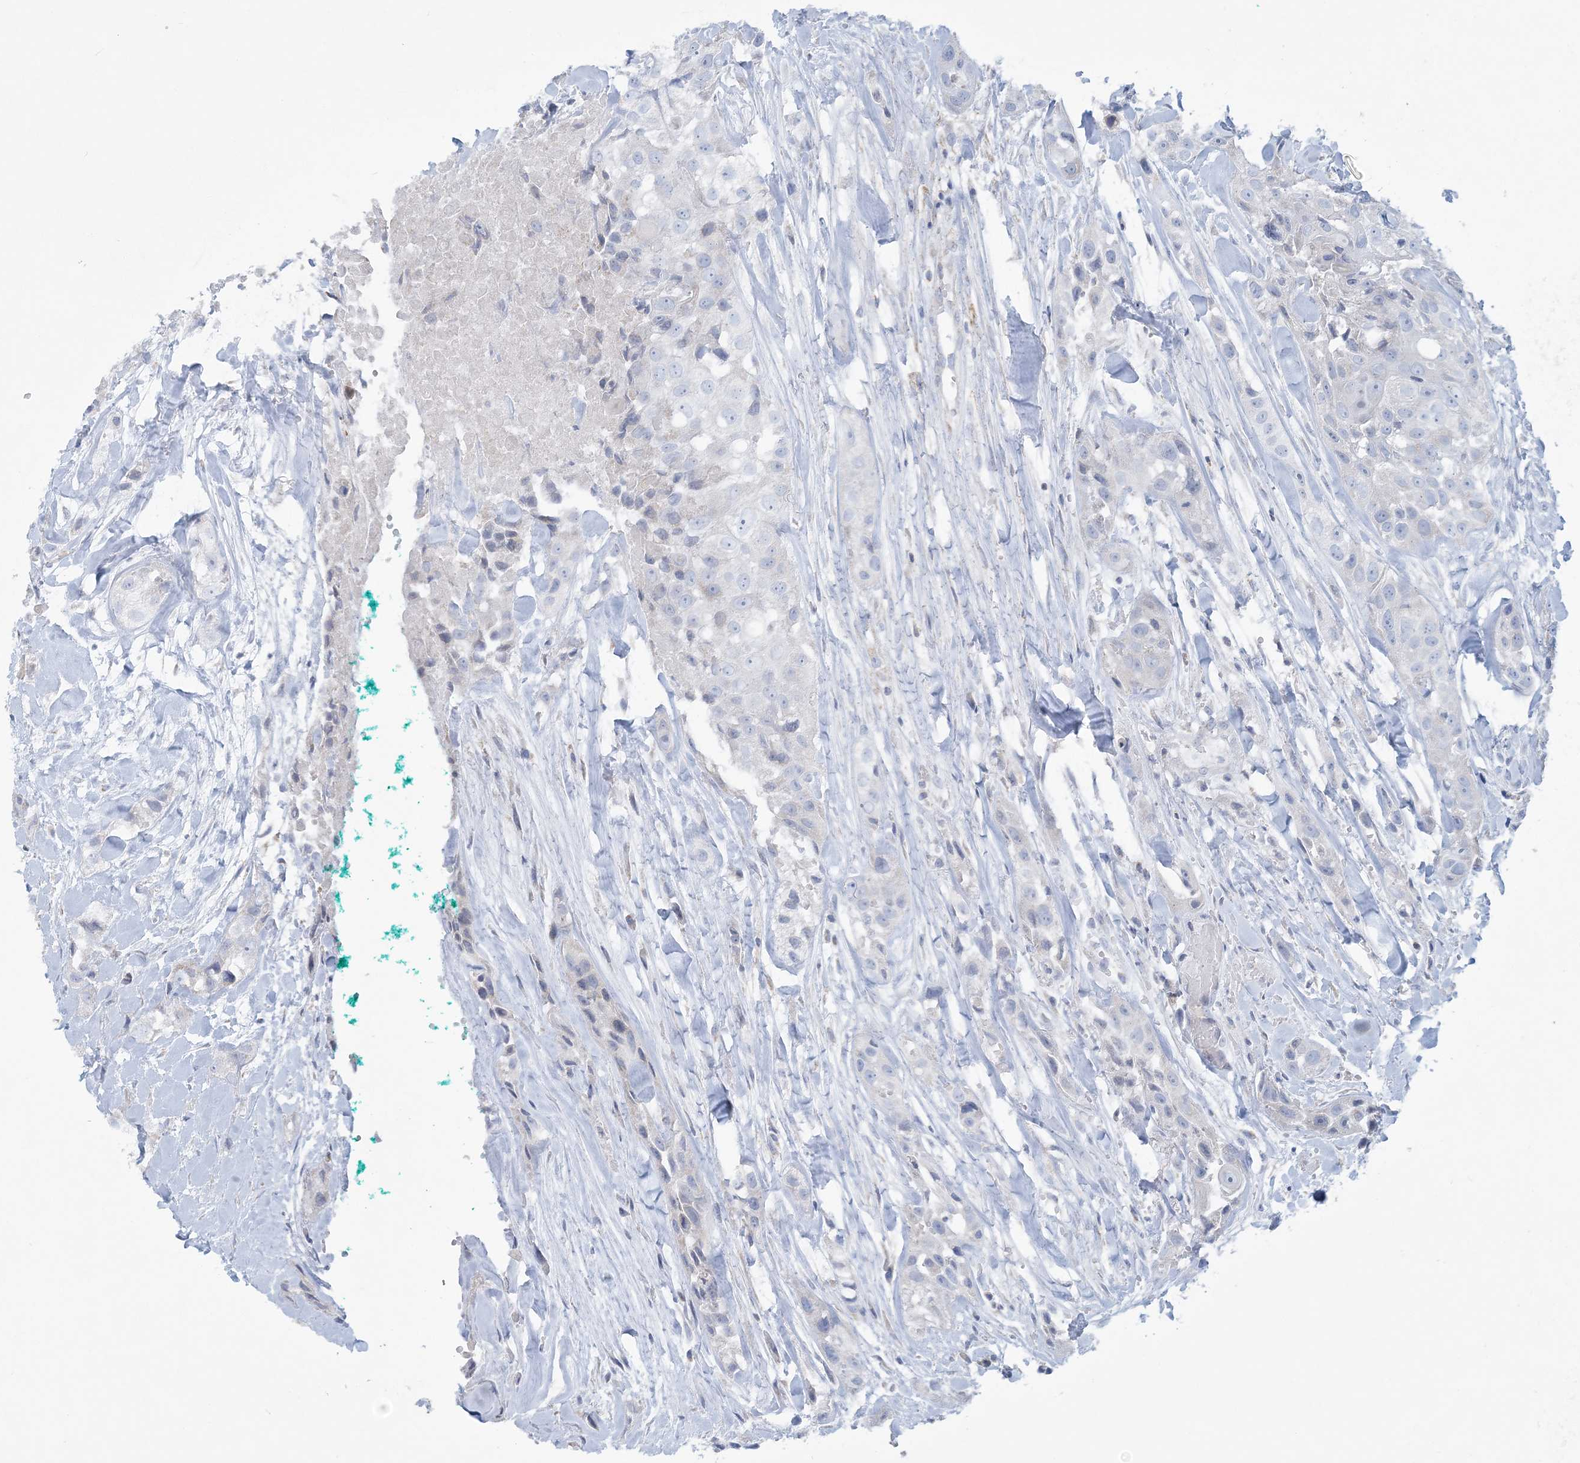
{"staining": {"intensity": "negative", "quantity": "none", "location": "none"}, "tissue": "head and neck cancer", "cell_type": "Tumor cells", "image_type": "cancer", "snomed": [{"axis": "morphology", "description": "Normal tissue, NOS"}, {"axis": "morphology", "description": "Squamous cell carcinoma, NOS"}, {"axis": "topography", "description": "Skeletal muscle"}, {"axis": "topography", "description": "Head-Neck"}], "caption": "Tumor cells are negative for brown protein staining in head and neck cancer (squamous cell carcinoma).", "gene": "TBC1D7", "patient": {"sex": "male", "age": 51}}